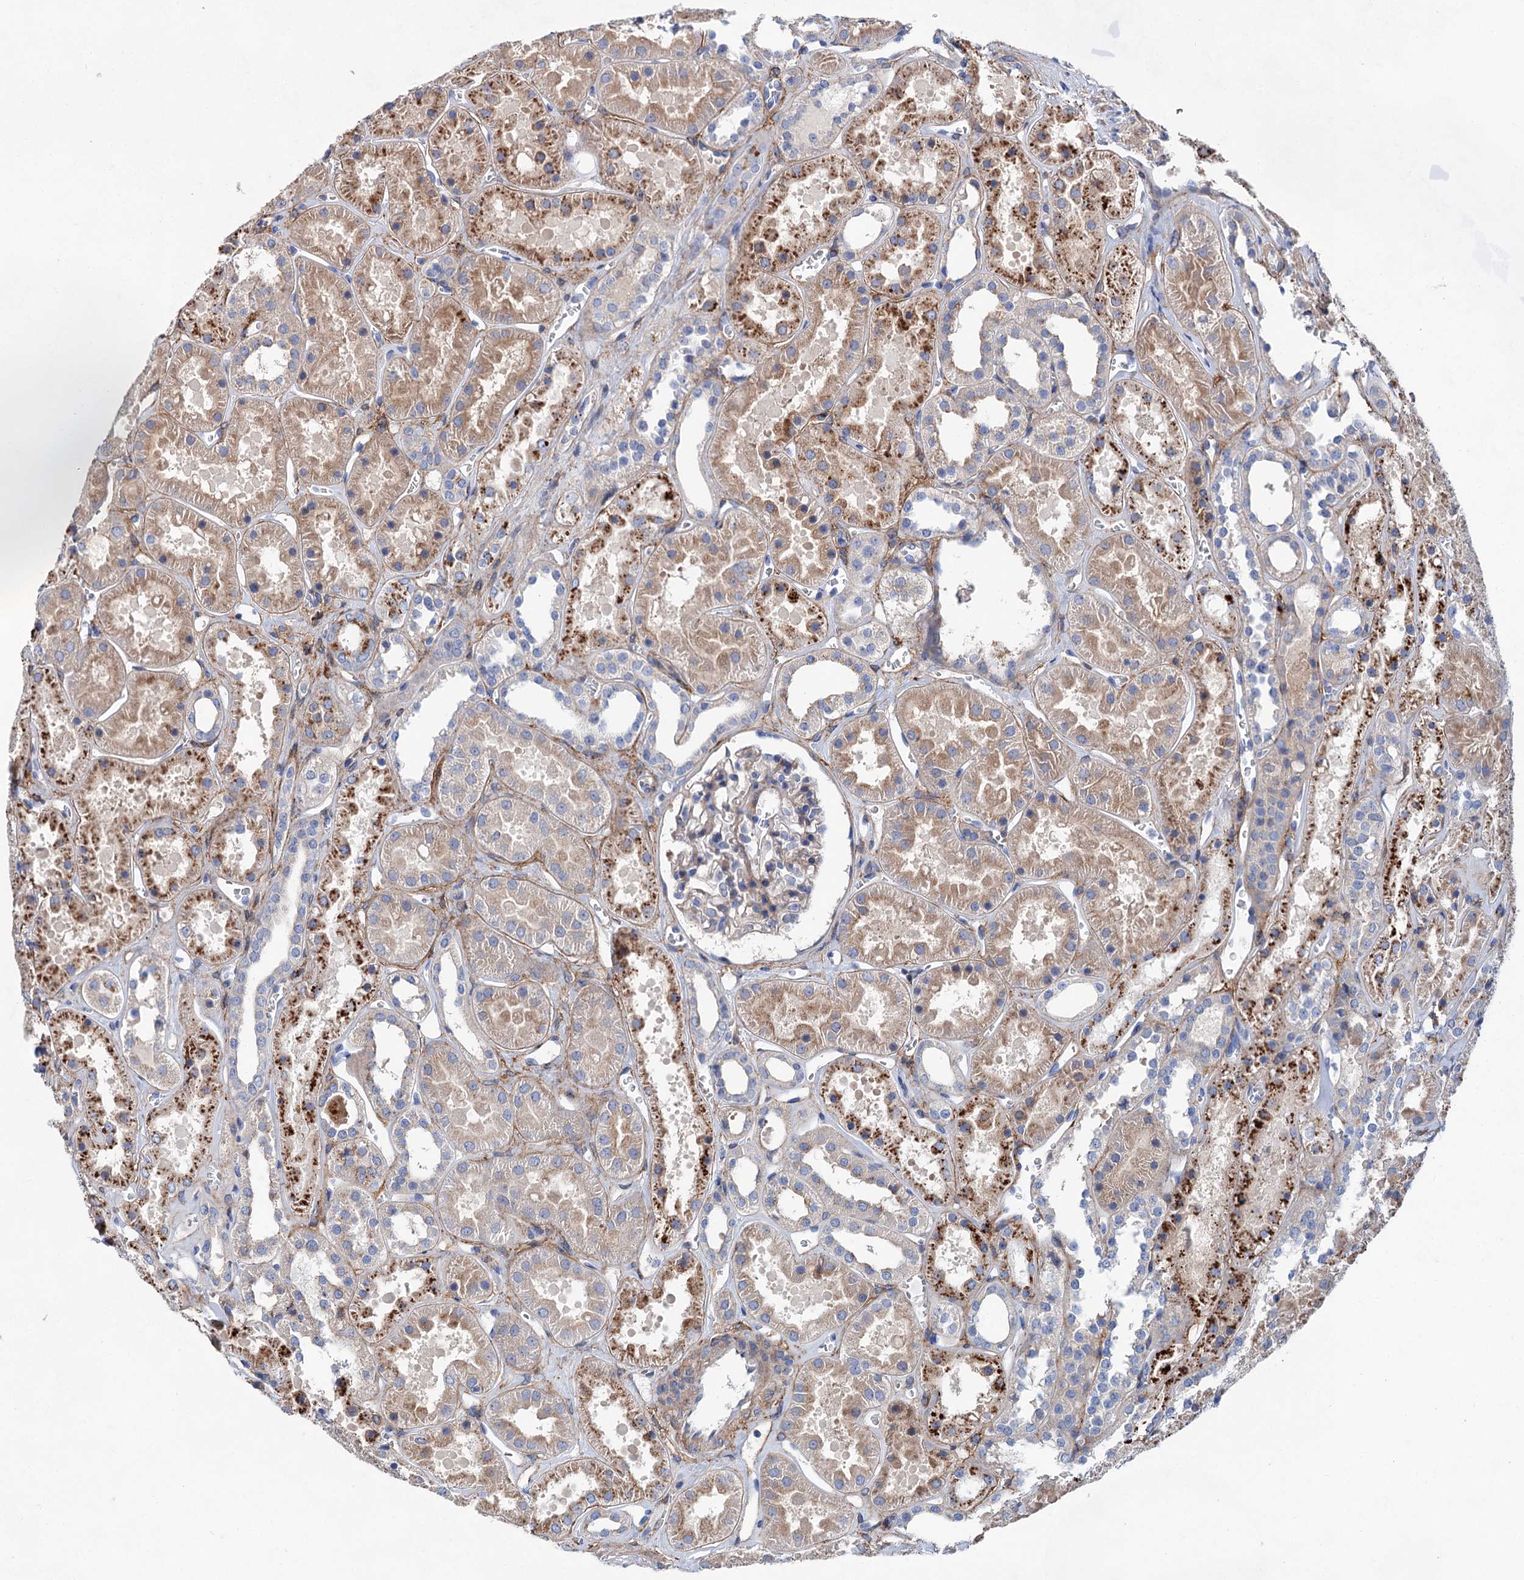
{"staining": {"intensity": "weak", "quantity": "25%-75%", "location": "cytoplasmic/membranous"}, "tissue": "kidney", "cell_type": "Cells in glomeruli", "image_type": "normal", "snomed": [{"axis": "morphology", "description": "Normal tissue, NOS"}, {"axis": "topography", "description": "Kidney"}], "caption": "Protein expression analysis of normal human kidney reveals weak cytoplasmic/membranous staining in approximately 25%-75% of cells in glomeruli.", "gene": "GPR155", "patient": {"sex": "female", "age": 41}}